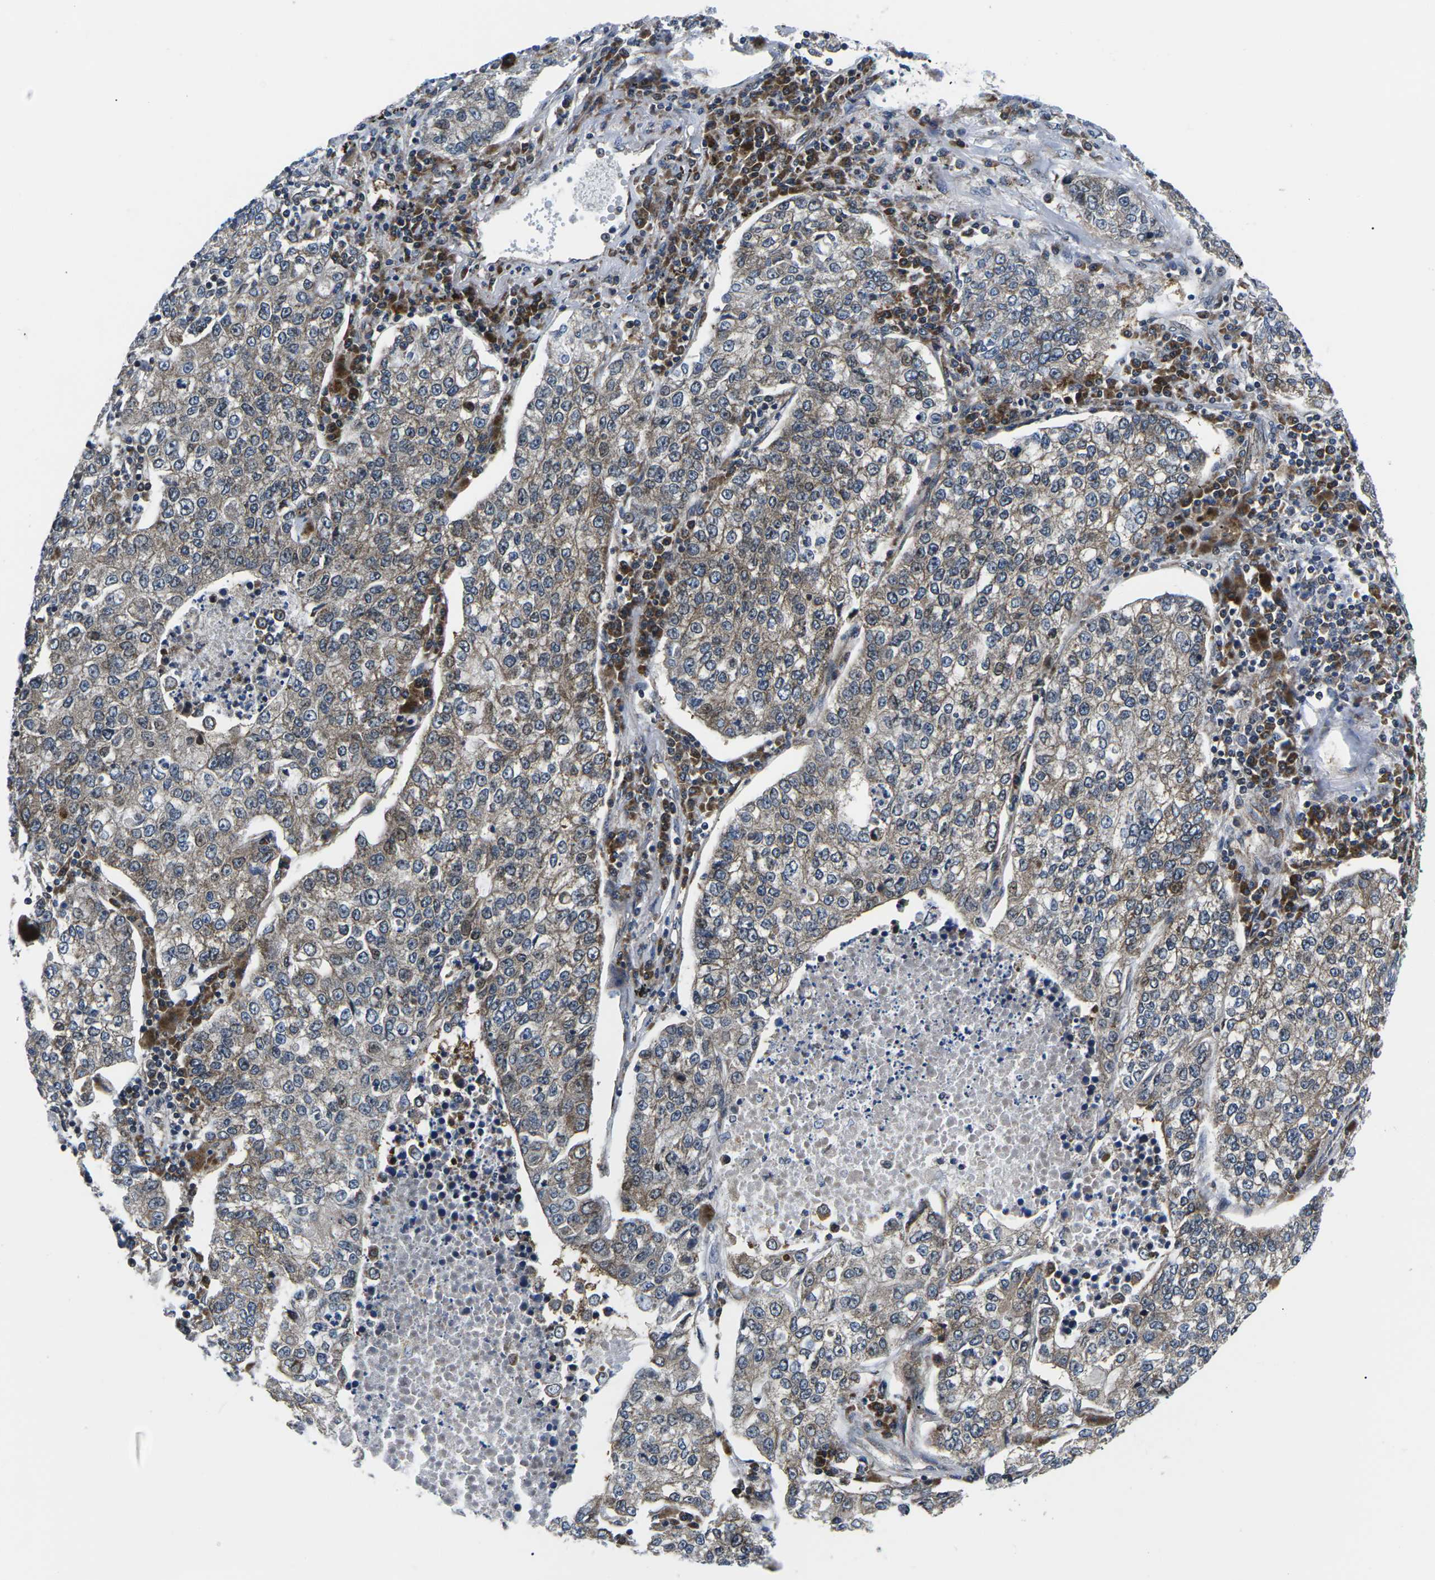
{"staining": {"intensity": "moderate", "quantity": "25%-75%", "location": "cytoplasmic/membranous"}, "tissue": "lung cancer", "cell_type": "Tumor cells", "image_type": "cancer", "snomed": [{"axis": "morphology", "description": "Adenocarcinoma, NOS"}, {"axis": "topography", "description": "Lung"}], "caption": "Immunohistochemistry of lung cancer (adenocarcinoma) demonstrates medium levels of moderate cytoplasmic/membranous staining in approximately 25%-75% of tumor cells.", "gene": "EIF4E", "patient": {"sex": "male", "age": 49}}